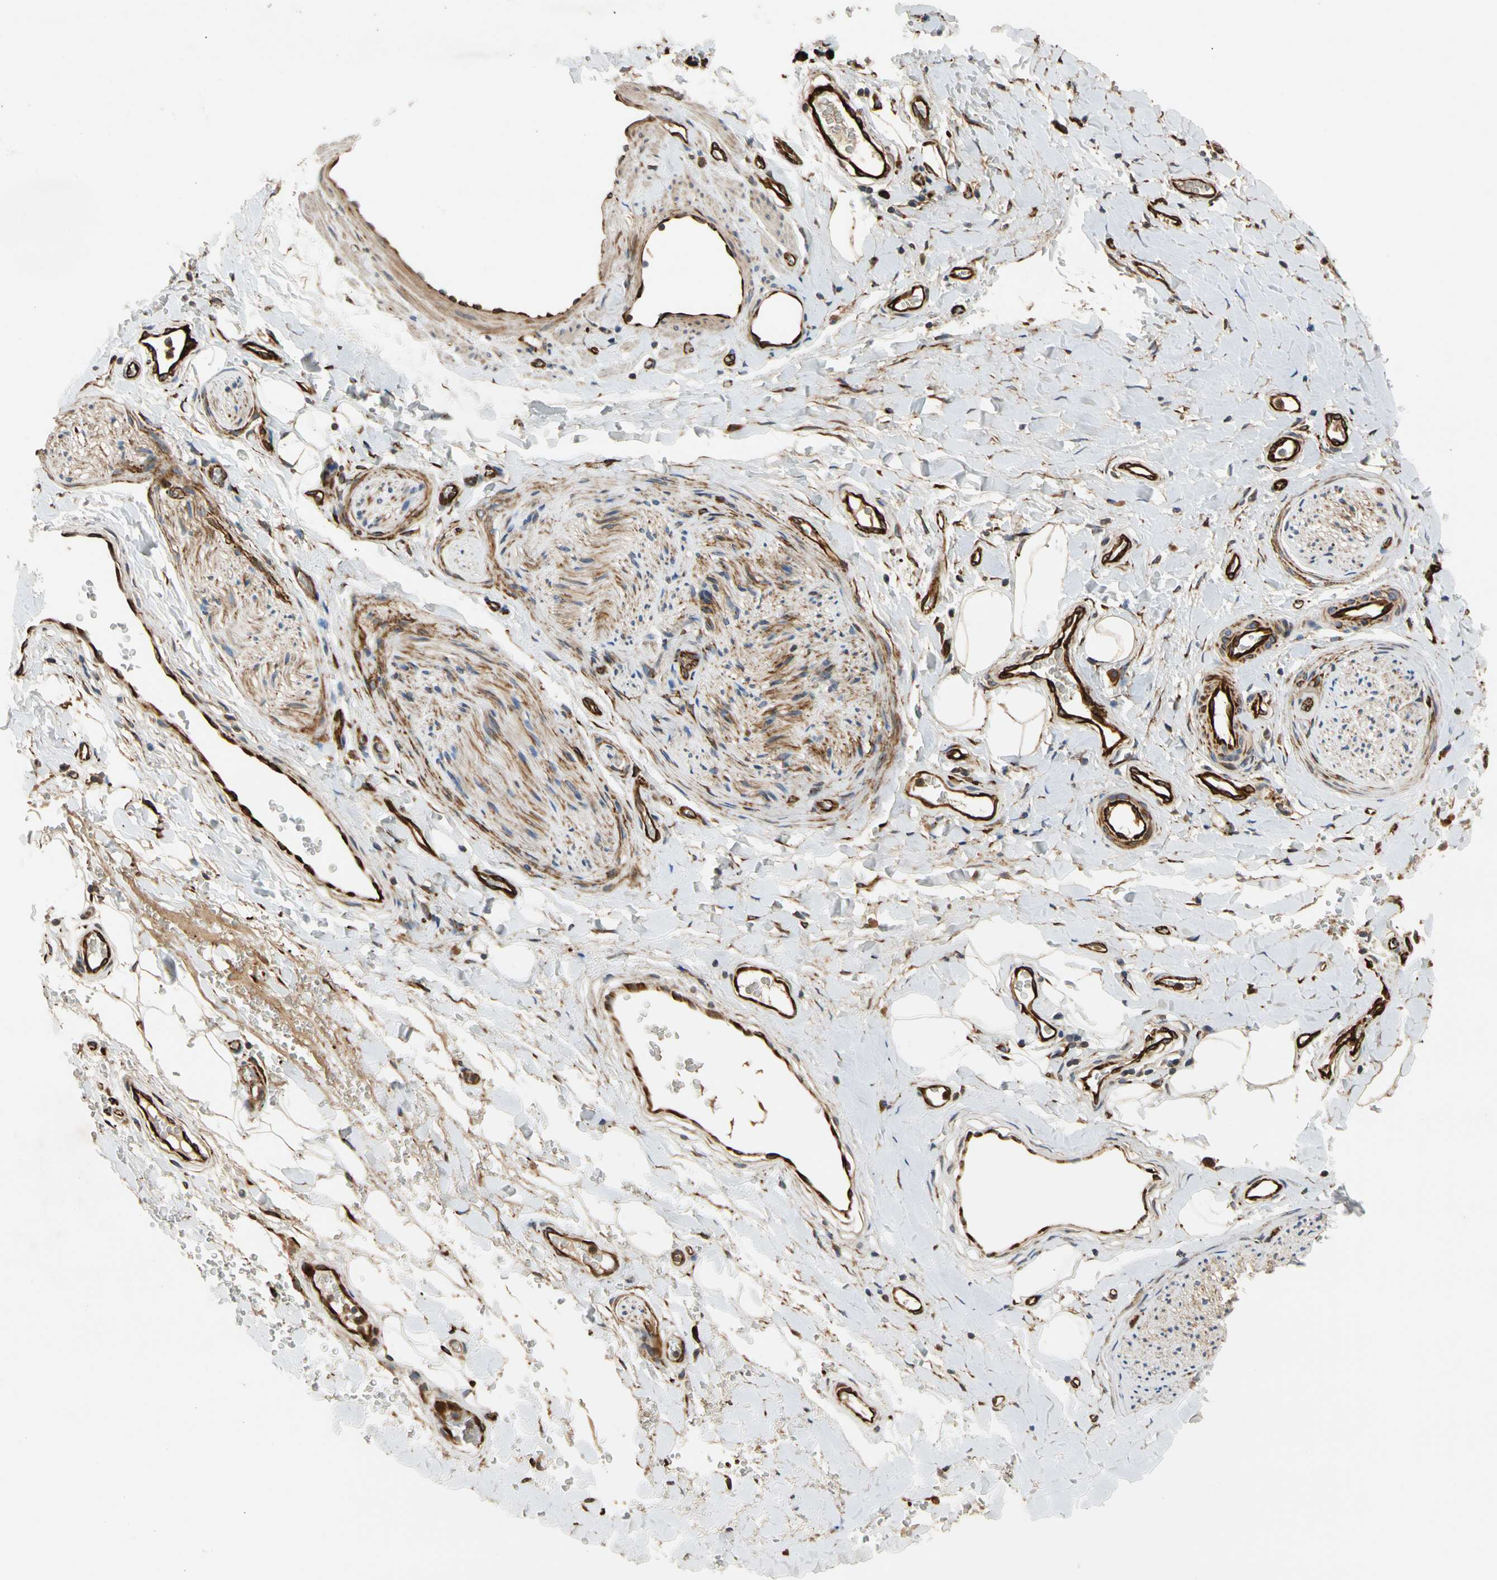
{"staining": {"intensity": "strong", "quantity": ">75%", "location": "cytoplasmic/membranous"}, "tissue": "adipose tissue", "cell_type": "Adipocytes", "image_type": "normal", "snomed": [{"axis": "morphology", "description": "Normal tissue, NOS"}, {"axis": "morphology", "description": "Carcinoma, NOS"}, {"axis": "topography", "description": "Pancreas"}, {"axis": "topography", "description": "Peripheral nerve tissue"}], "caption": "Normal adipose tissue shows strong cytoplasmic/membranous expression in approximately >75% of adipocytes (Stains: DAB (3,3'-diaminobenzidine) in brown, nuclei in blue, Microscopy: brightfield microscopy at high magnification)..", "gene": "FGD6", "patient": {"sex": "female", "age": 29}}